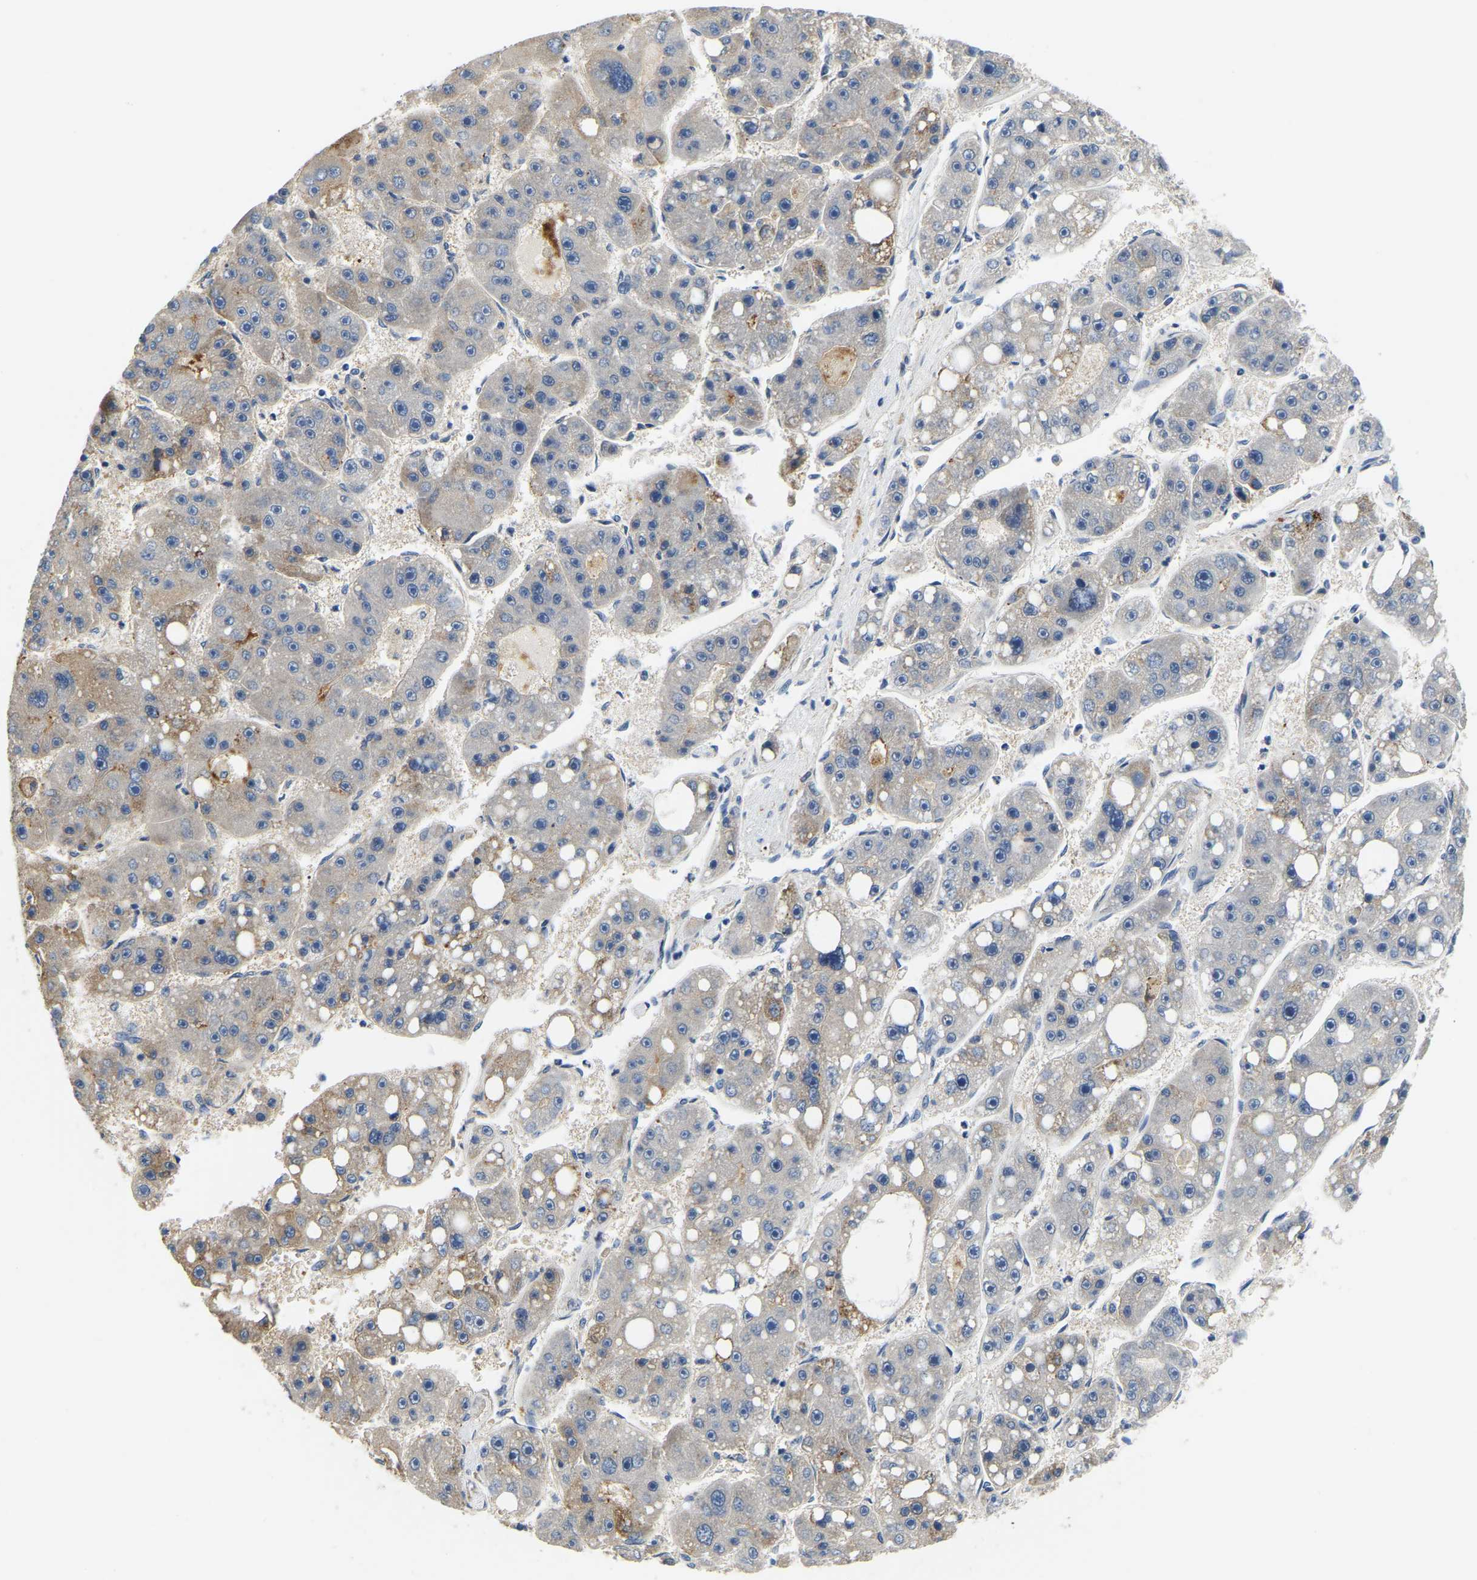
{"staining": {"intensity": "weak", "quantity": "<25%", "location": "cytoplasmic/membranous"}, "tissue": "liver cancer", "cell_type": "Tumor cells", "image_type": "cancer", "snomed": [{"axis": "morphology", "description": "Carcinoma, Hepatocellular, NOS"}, {"axis": "topography", "description": "Liver"}], "caption": "The IHC photomicrograph has no significant staining in tumor cells of liver cancer tissue.", "gene": "LIAS", "patient": {"sex": "female", "age": 61}}